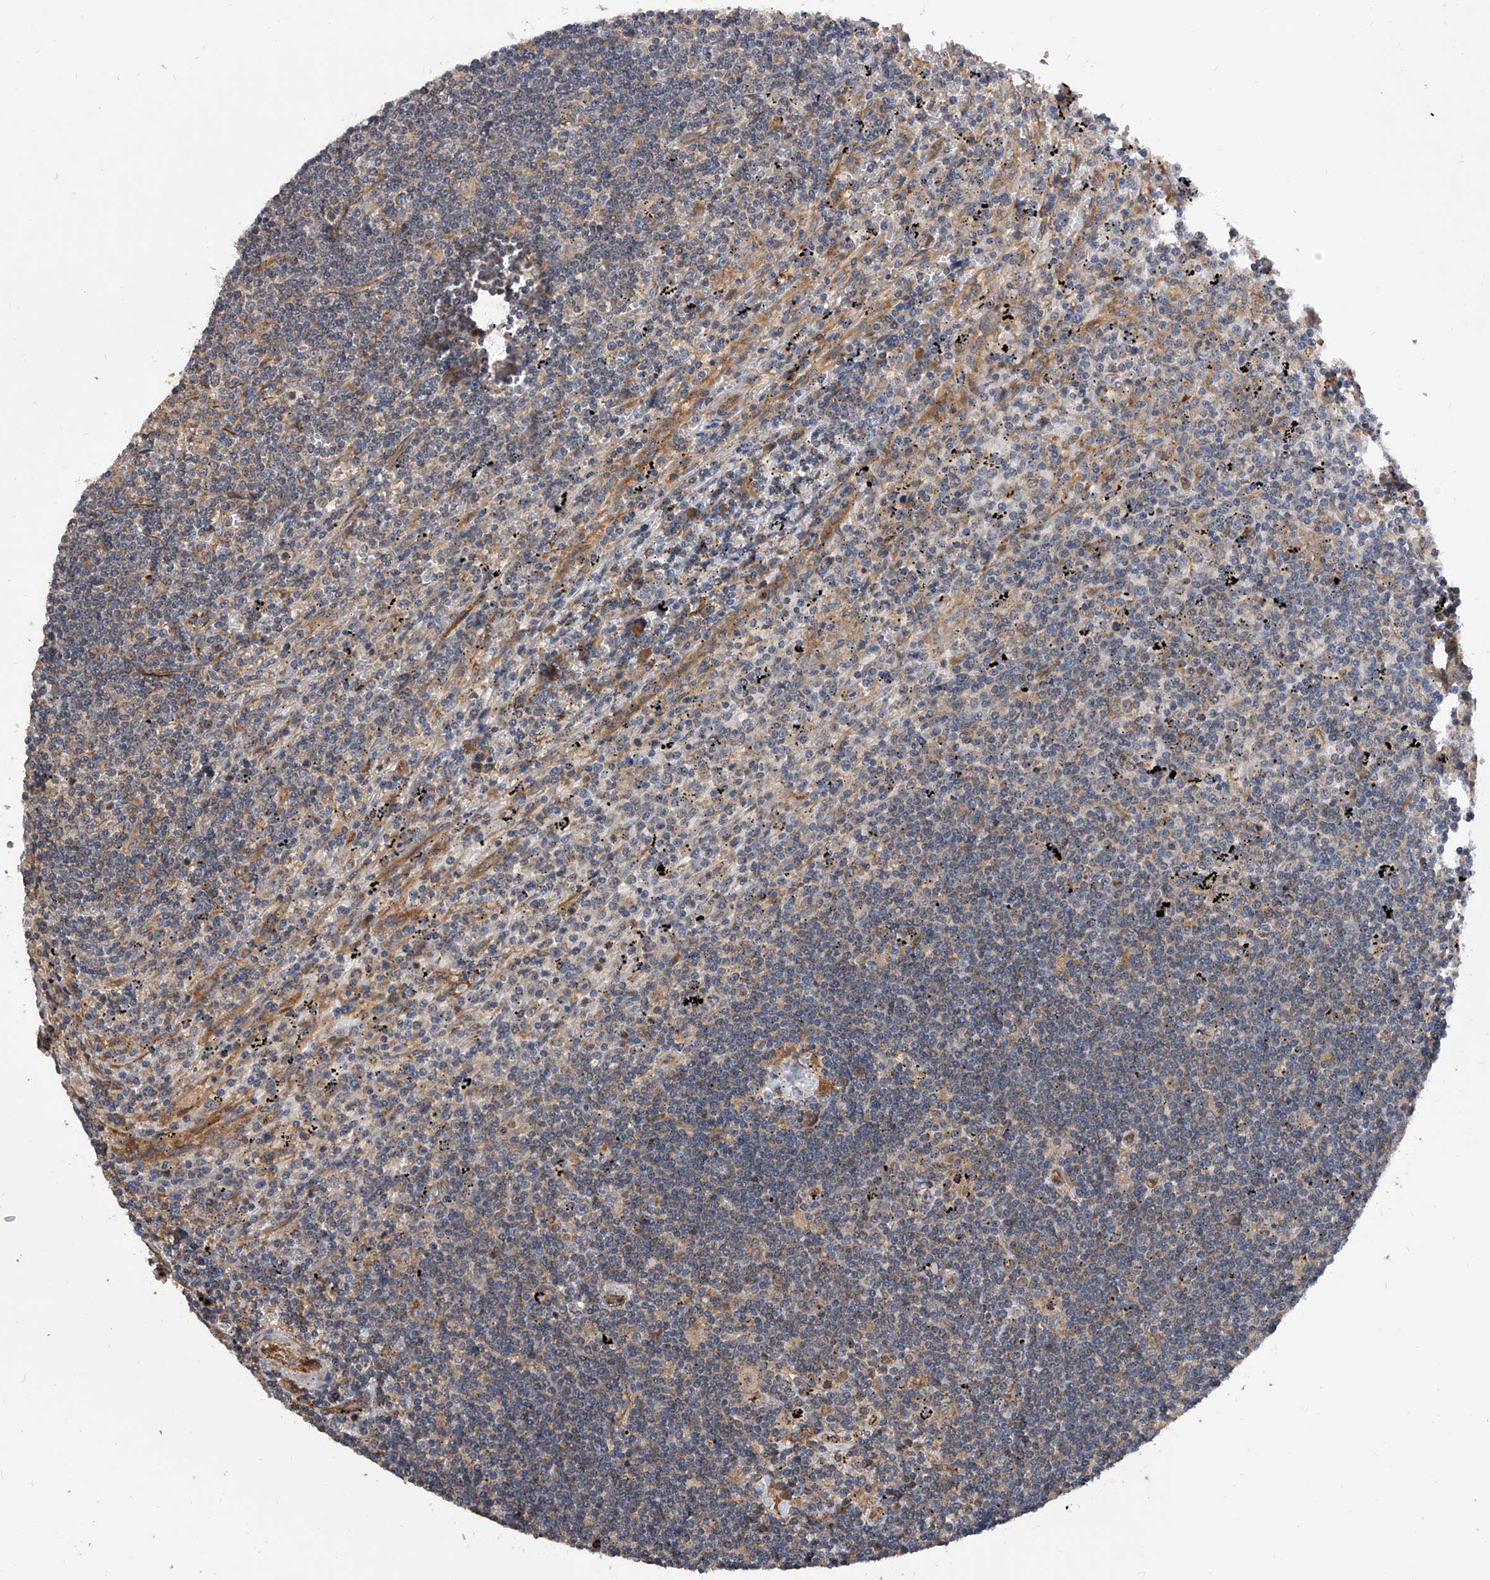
{"staining": {"intensity": "negative", "quantity": "none", "location": "none"}, "tissue": "lymphoma", "cell_type": "Tumor cells", "image_type": "cancer", "snomed": [{"axis": "morphology", "description": "Malignant lymphoma, non-Hodgkin's type, Low grade"}, {"axis": "topography", "description": "Spleen"}], "caption": "An image of human lymphoma is negative for staining in tumor cells.", "gene": "EXOC4", "patient": {"sex": "male", "age": 76}}